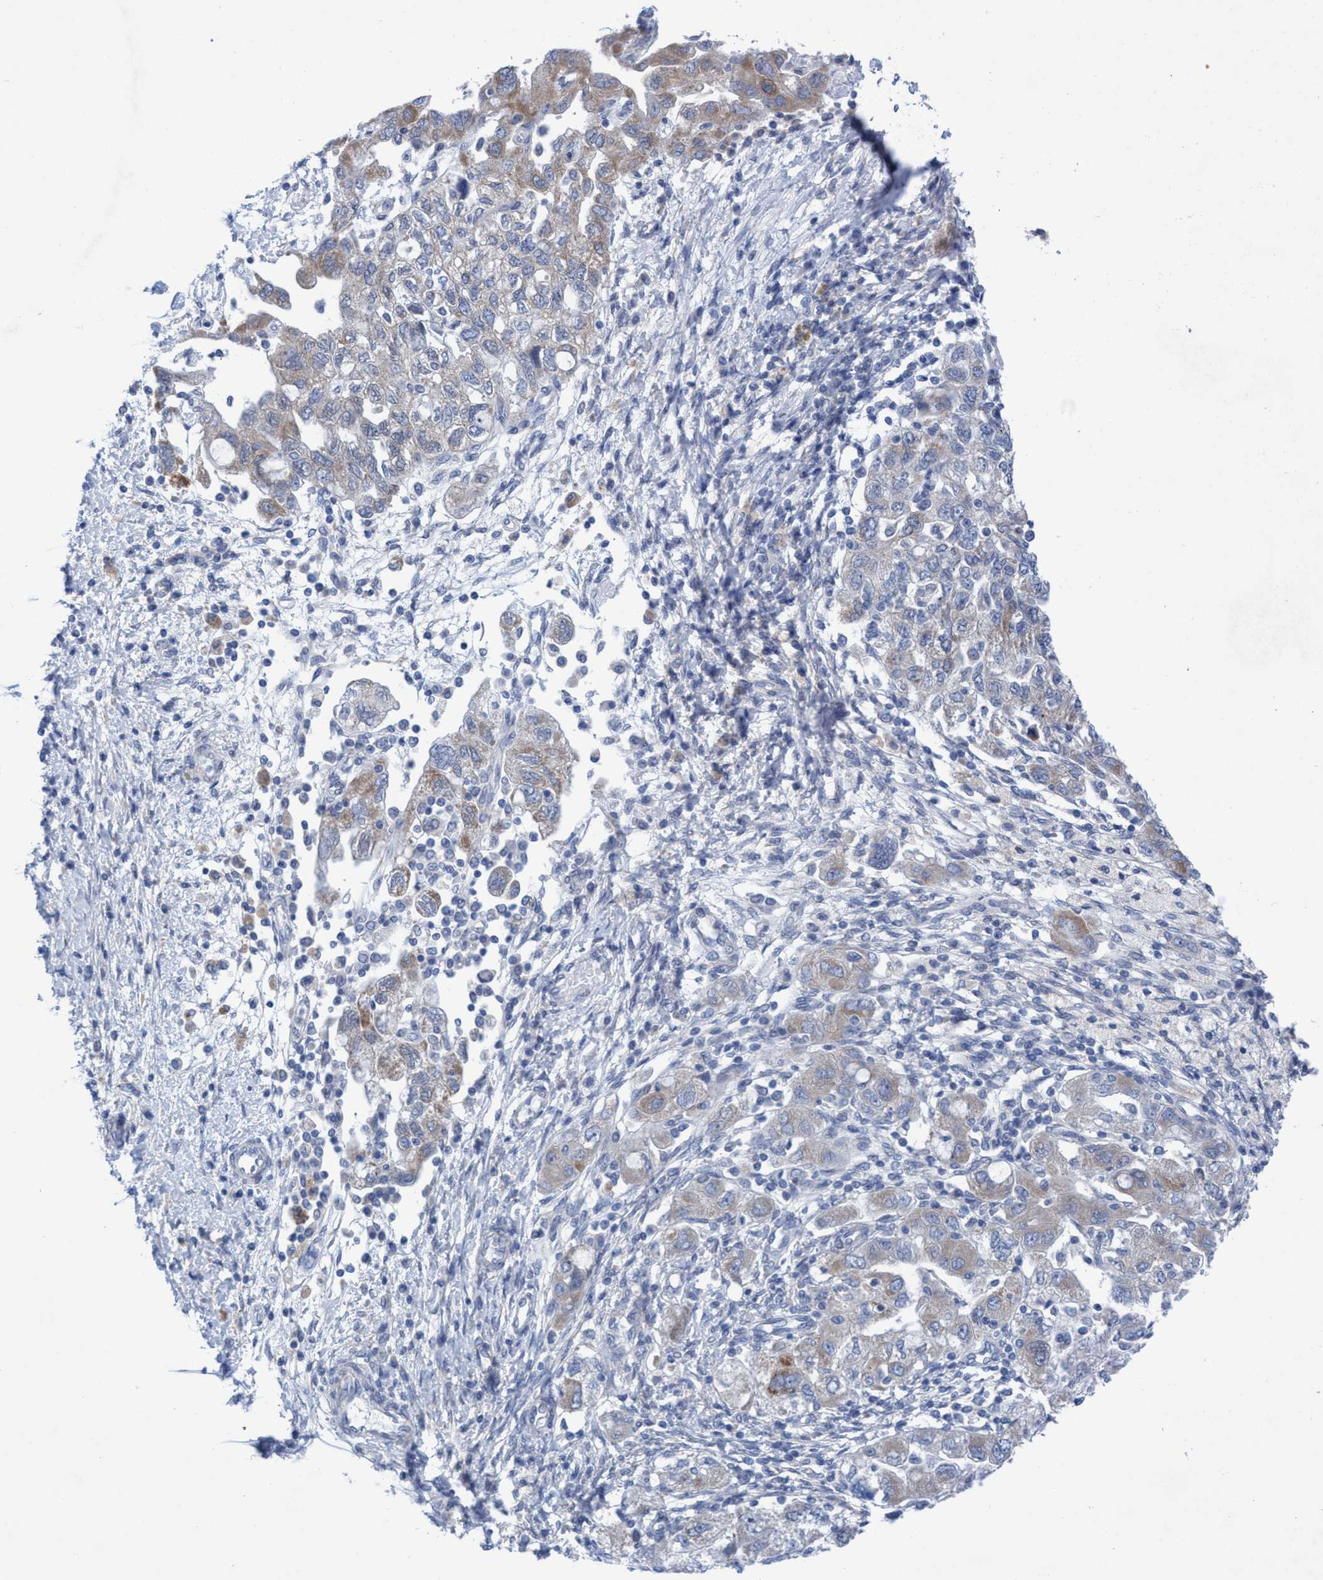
{"staining": {"intensity": "weak", "quantity": "<25%", "location": "cytoplasmic/membranous"}, "tissue": "ovarian cancer", "cell_type": "Tumor cells", "image_type": "cancer", "snomed": [{"axis": "morphology", "description": "Carcinoma, NOS"}, {"axis": "morphology", "description": "Cystadenocarcinoma, serous, NOS"}, {"axis": "topography", "description": "Ovary"}], "caption": "The photomicrograph demonstrates no significant expression in tumor cells of ovarian cancer (carcinoma).", "gene": "RSAD1", "patient": {"sex": "female", "age": 69}}